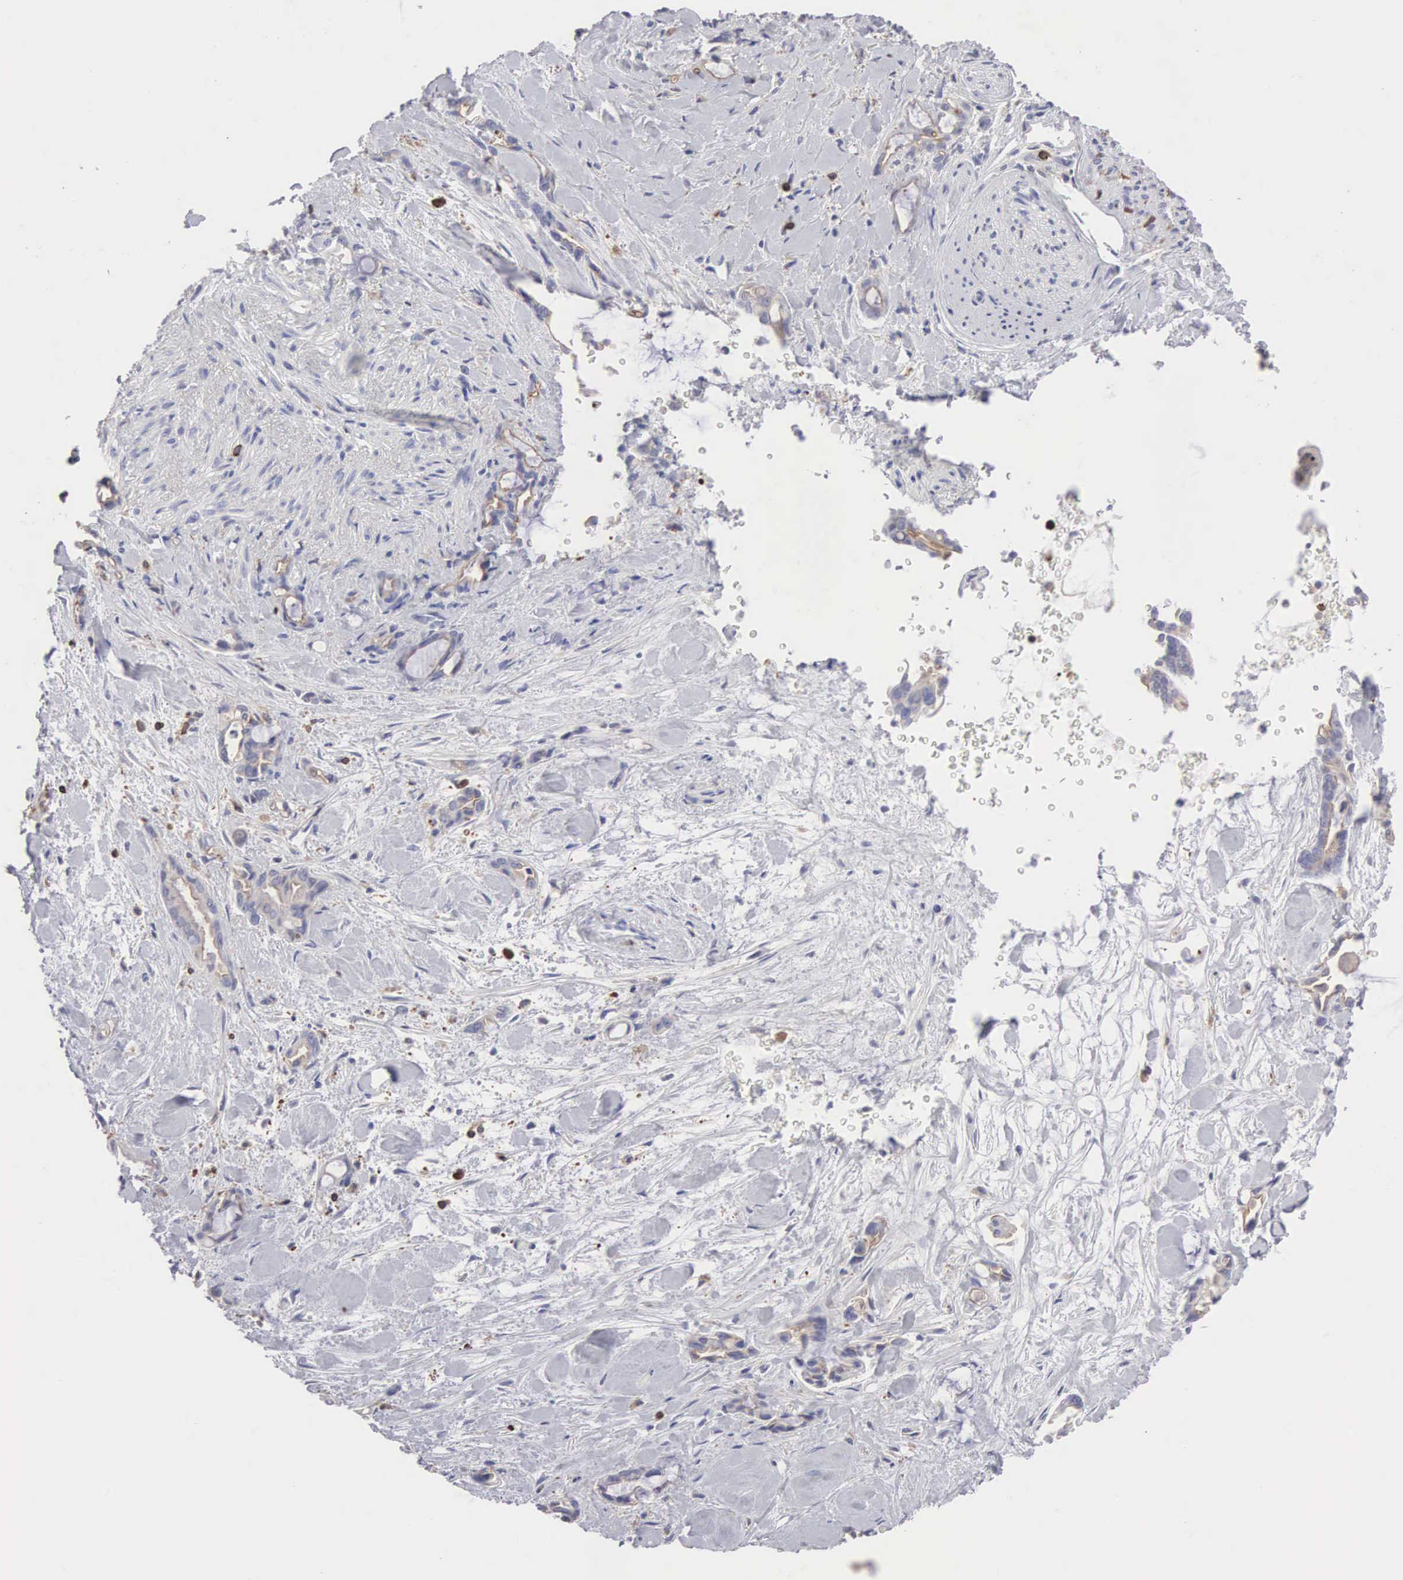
{"staining": {"intensity": "weak", "quantity": "<25%", "location": "cytoplasmic/membranous"}, "tissue": "pancreatic cancer", "cell_type": "Tumor cells", "image_type": "cancer", "snomed": [{"axis": "morphology", "description": "Adenocarcinoma, NOS"}, {"axis": "topography", "description": "Pancreas"}], "caption": "Tumor cells are negative for protein expression in human pancreatic adenocarcinoma.", "gene": "SH3BP1", "patient": {"sex": "female", "age": 70}}